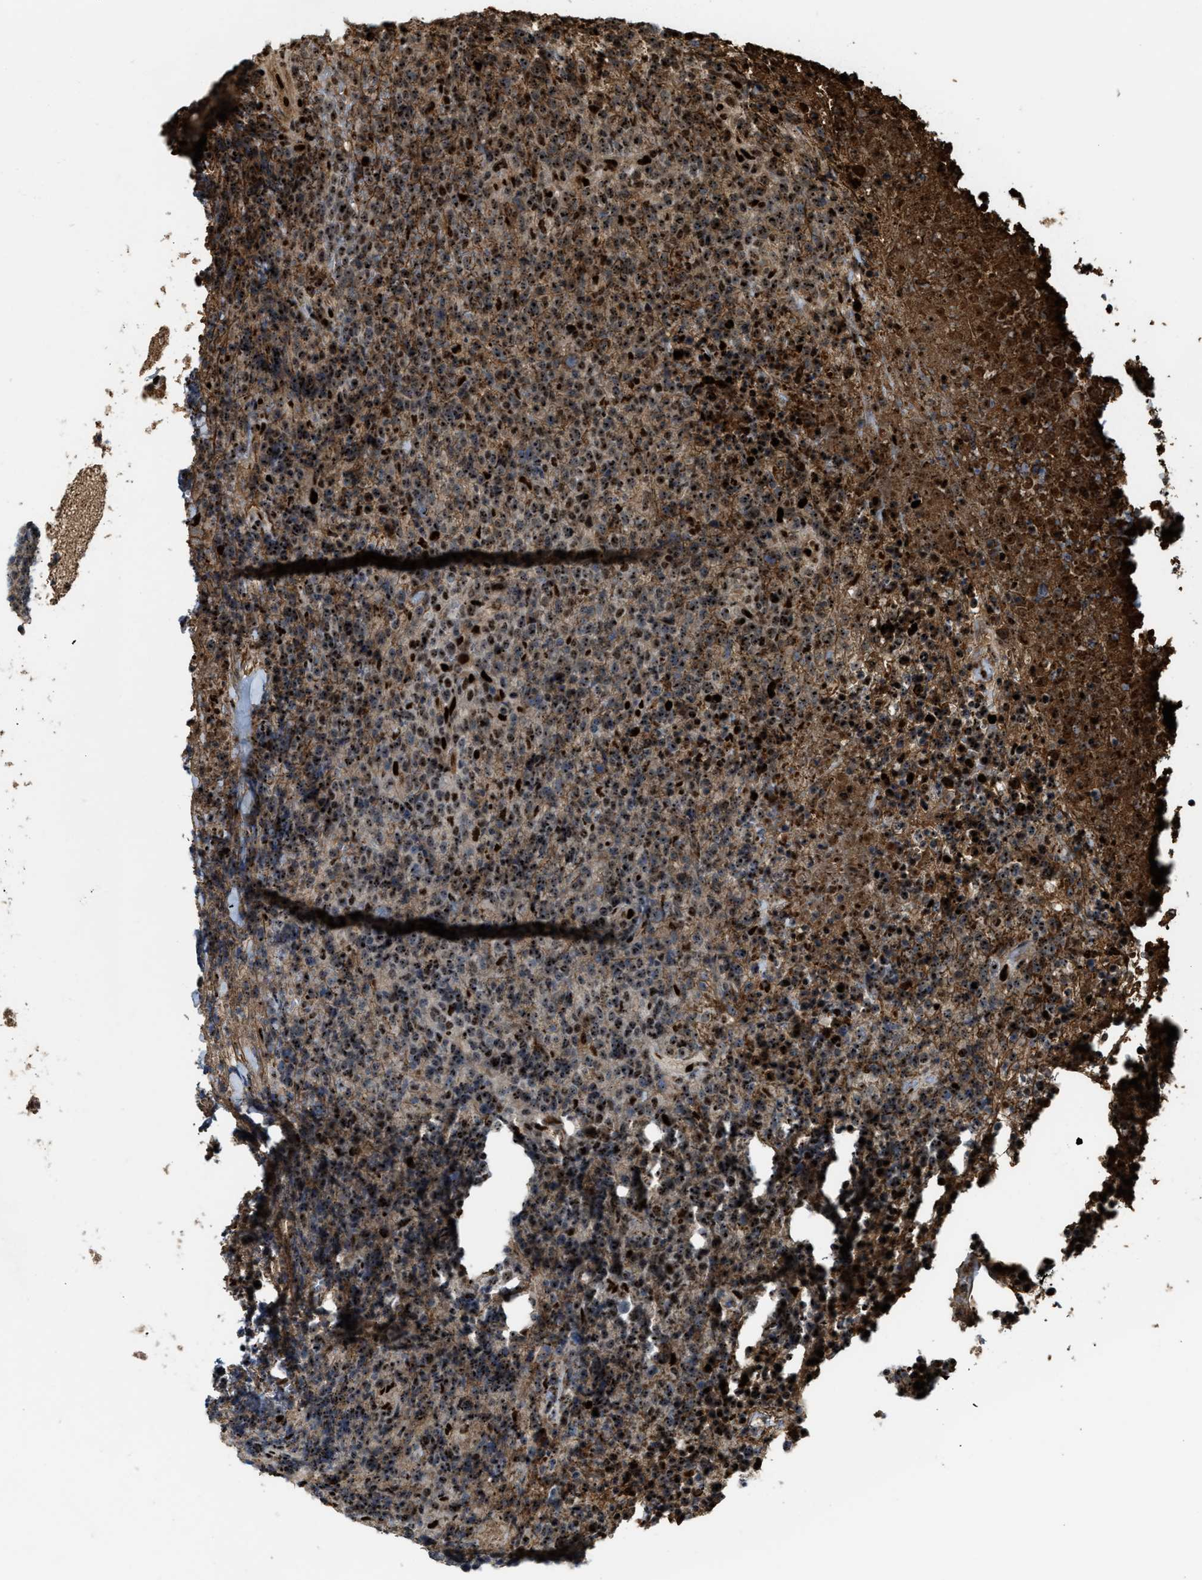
{"staining": {"intensity": "strong", "quantity": "25%-75%", "location": "nuclear"}, "tissue": "lymphoma", "cell_type": "Tumor cells", "image_type": "cancer", "snomed": [{"axis": "morphology", "description": "Malignant lymphoma, non-Hodgkin's type, Low grade"}, {"axis": "topography", "description": "Lymph node"}], "caption": "A high-resolution image shows IHC staining of low-grade malignant lymphoma, non-Hodgkin's type, which reveals strong nuclear positivity in approximately 25%-75% of tumor cells.", "gene": "ZNF687", "patient": {"sex": "male", "age": 66}}